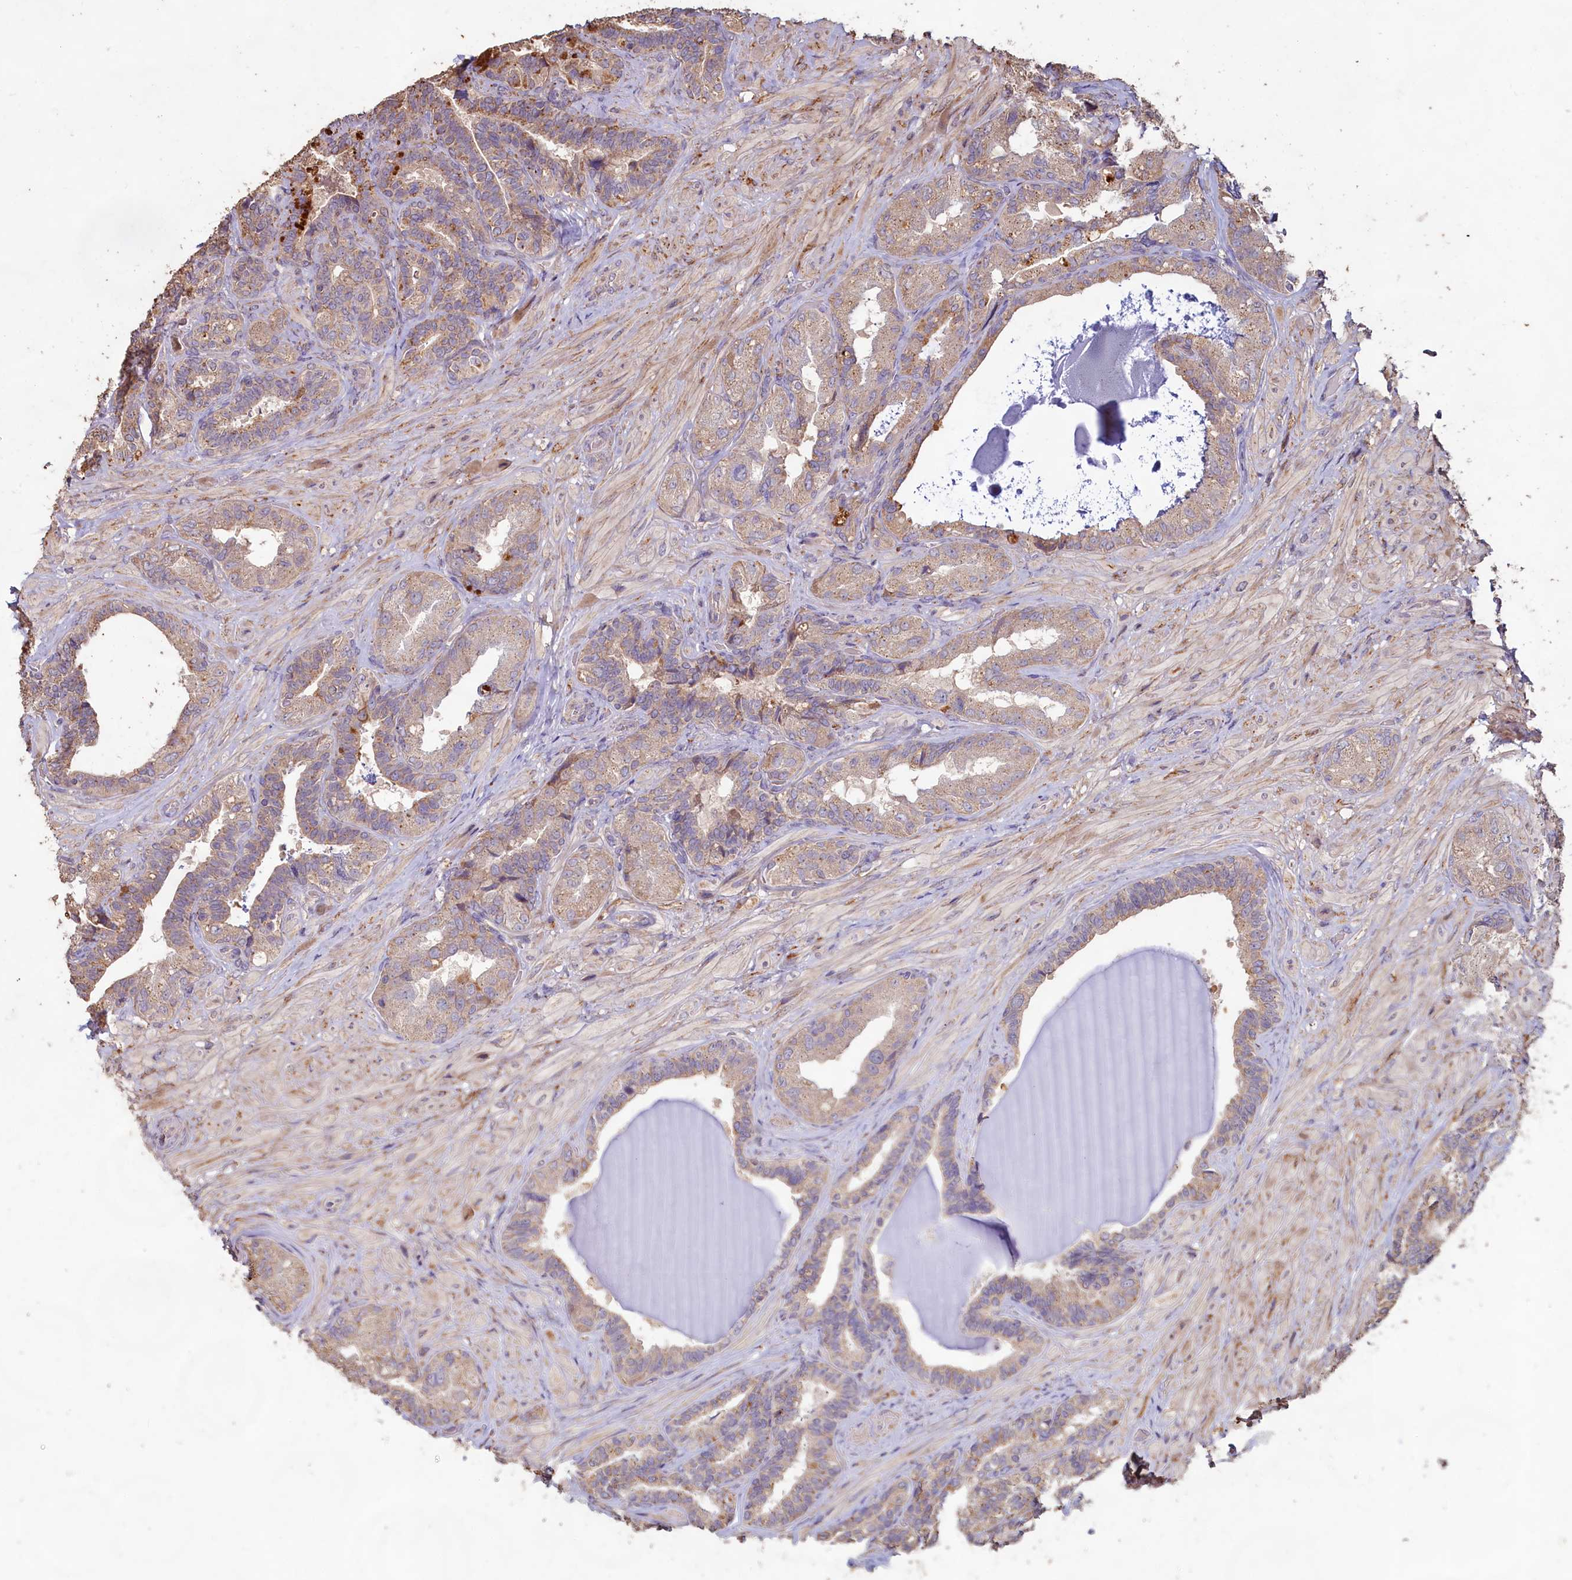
{"staining": {"intensity": "weak", "quantity": "25%-75%", "location": "cytoplasmic/membranous"}, "tissue": "seminal vesicle", "cell_type": "Glandular cells", "image_type": "normal", "snomed": [{"axis": "morphology", "description": "Normal tissue, NOS"}, {"axis": "topography", "description": "Prostate and seminal vesicle, NOS"}, {"axis": "topography", "description": "Prostate"}, {"axis": "topography", "description": "Seminal veicle"}], "caption": "IHC (DAB) staining of normal human seminal vesicle exhibits weak cytoplasmic/membranous protein staining in about 25%-75% of glandular cells.", "gene": "FUNDC1", "patient": {"sex": "male", "age": 67}}